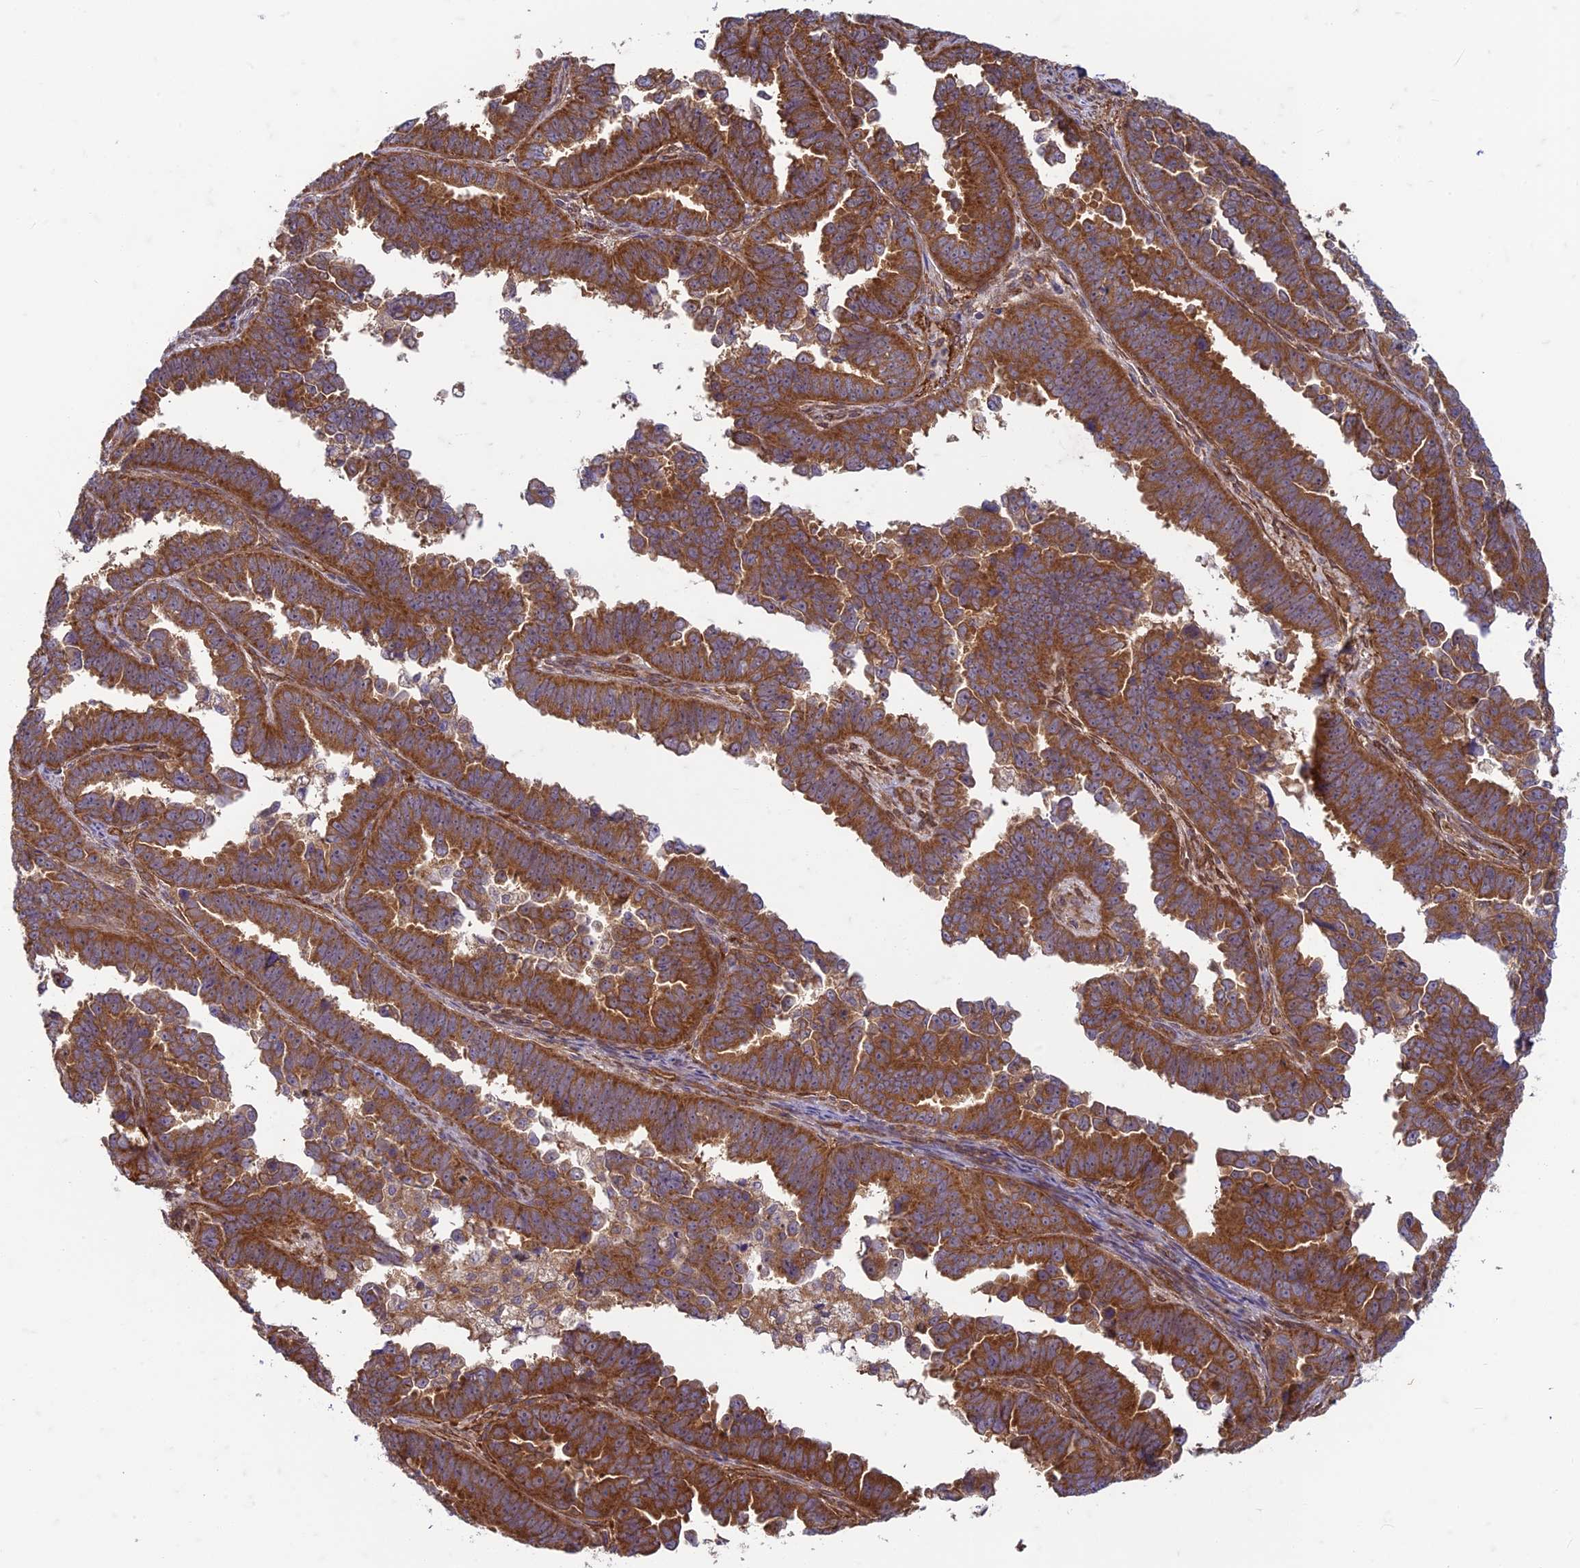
{"staining": {"intensity": "strong", "quantity": ">75%", "location": "cytoplasmic/membranous"}, "tissue": "endometrial cancer", "cell_type": "Tumor cells", "image_type": "cancer", "snomed": [{"axis": "morphology", "description": "Adenocarcinoma, NOS"}, {"axis": "topography", "description": "Endometrium"}], "caption": "The image exhibits staining of endometrial adenocarcinoma, revealing strong cytoplasmic/membranous protein expression (brown color) within tumor cells. (DAB (3,3'-diaminobenzidine) IHC with brightfield microscopy, high magnification).", "gene": "TCF25", "patient": {"sex": "female", "age": 75}}